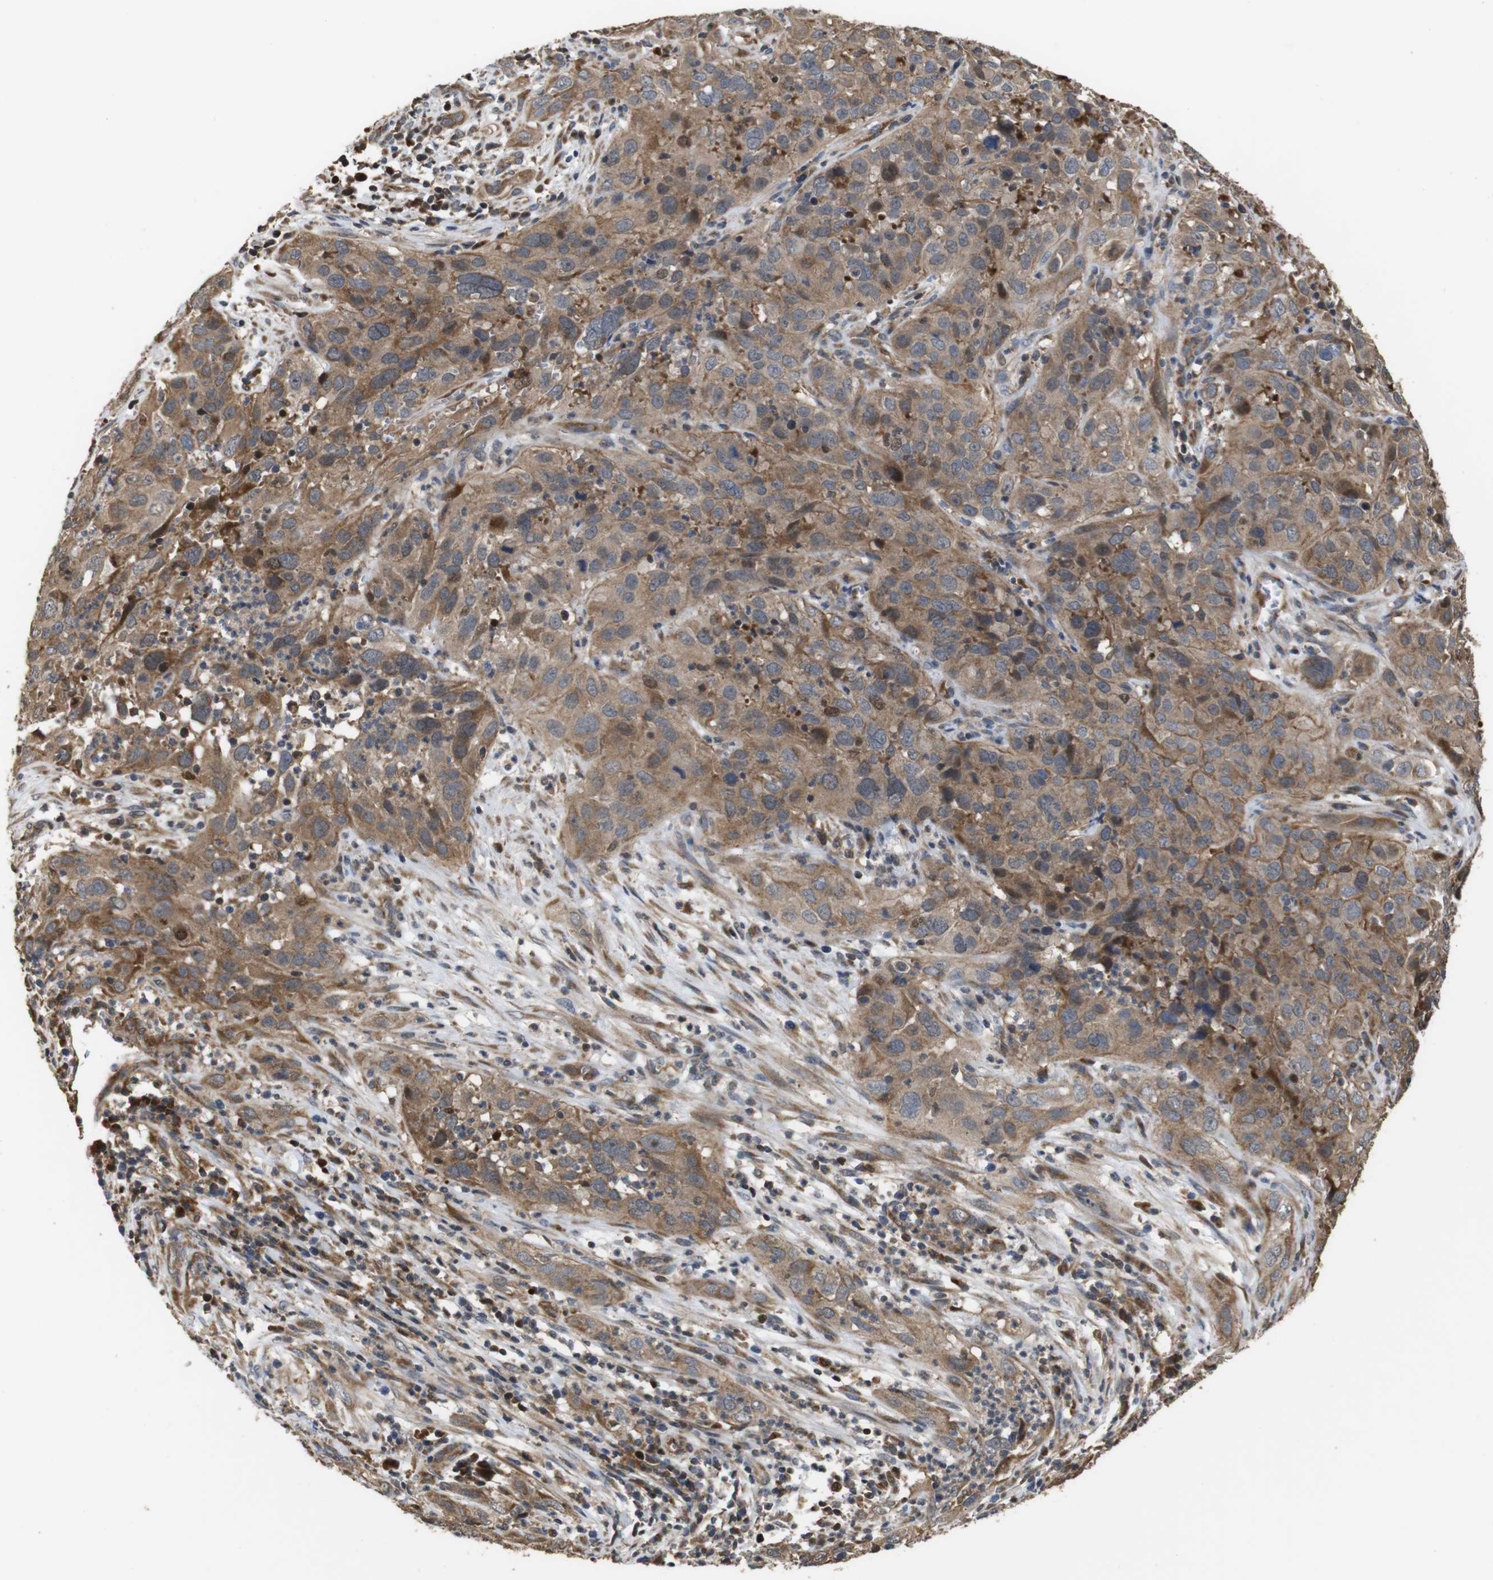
{"staining": {"intensity": "moderate", "quantity": "25%-75%", "location": "cytoplasmic/membranous"}, "tissue": "cervical cancer", "cell_type": "Tumor cells", "image_type": "cancer", "snomed": [{"axis": "morphology", "description": "Squamous cell carcinoma, NOS"}, {"axis": "topography", "description": "Cervix"}], "caption": "Immunohistochemical staining of cervical cancer (squamous cell carcinoma) exhibits moderate cytoplasmic/membranous protein staining in about 25%-75% of tumor cells.", "gene": "SNN", "patient": {"sex": "female", "age": 32}}